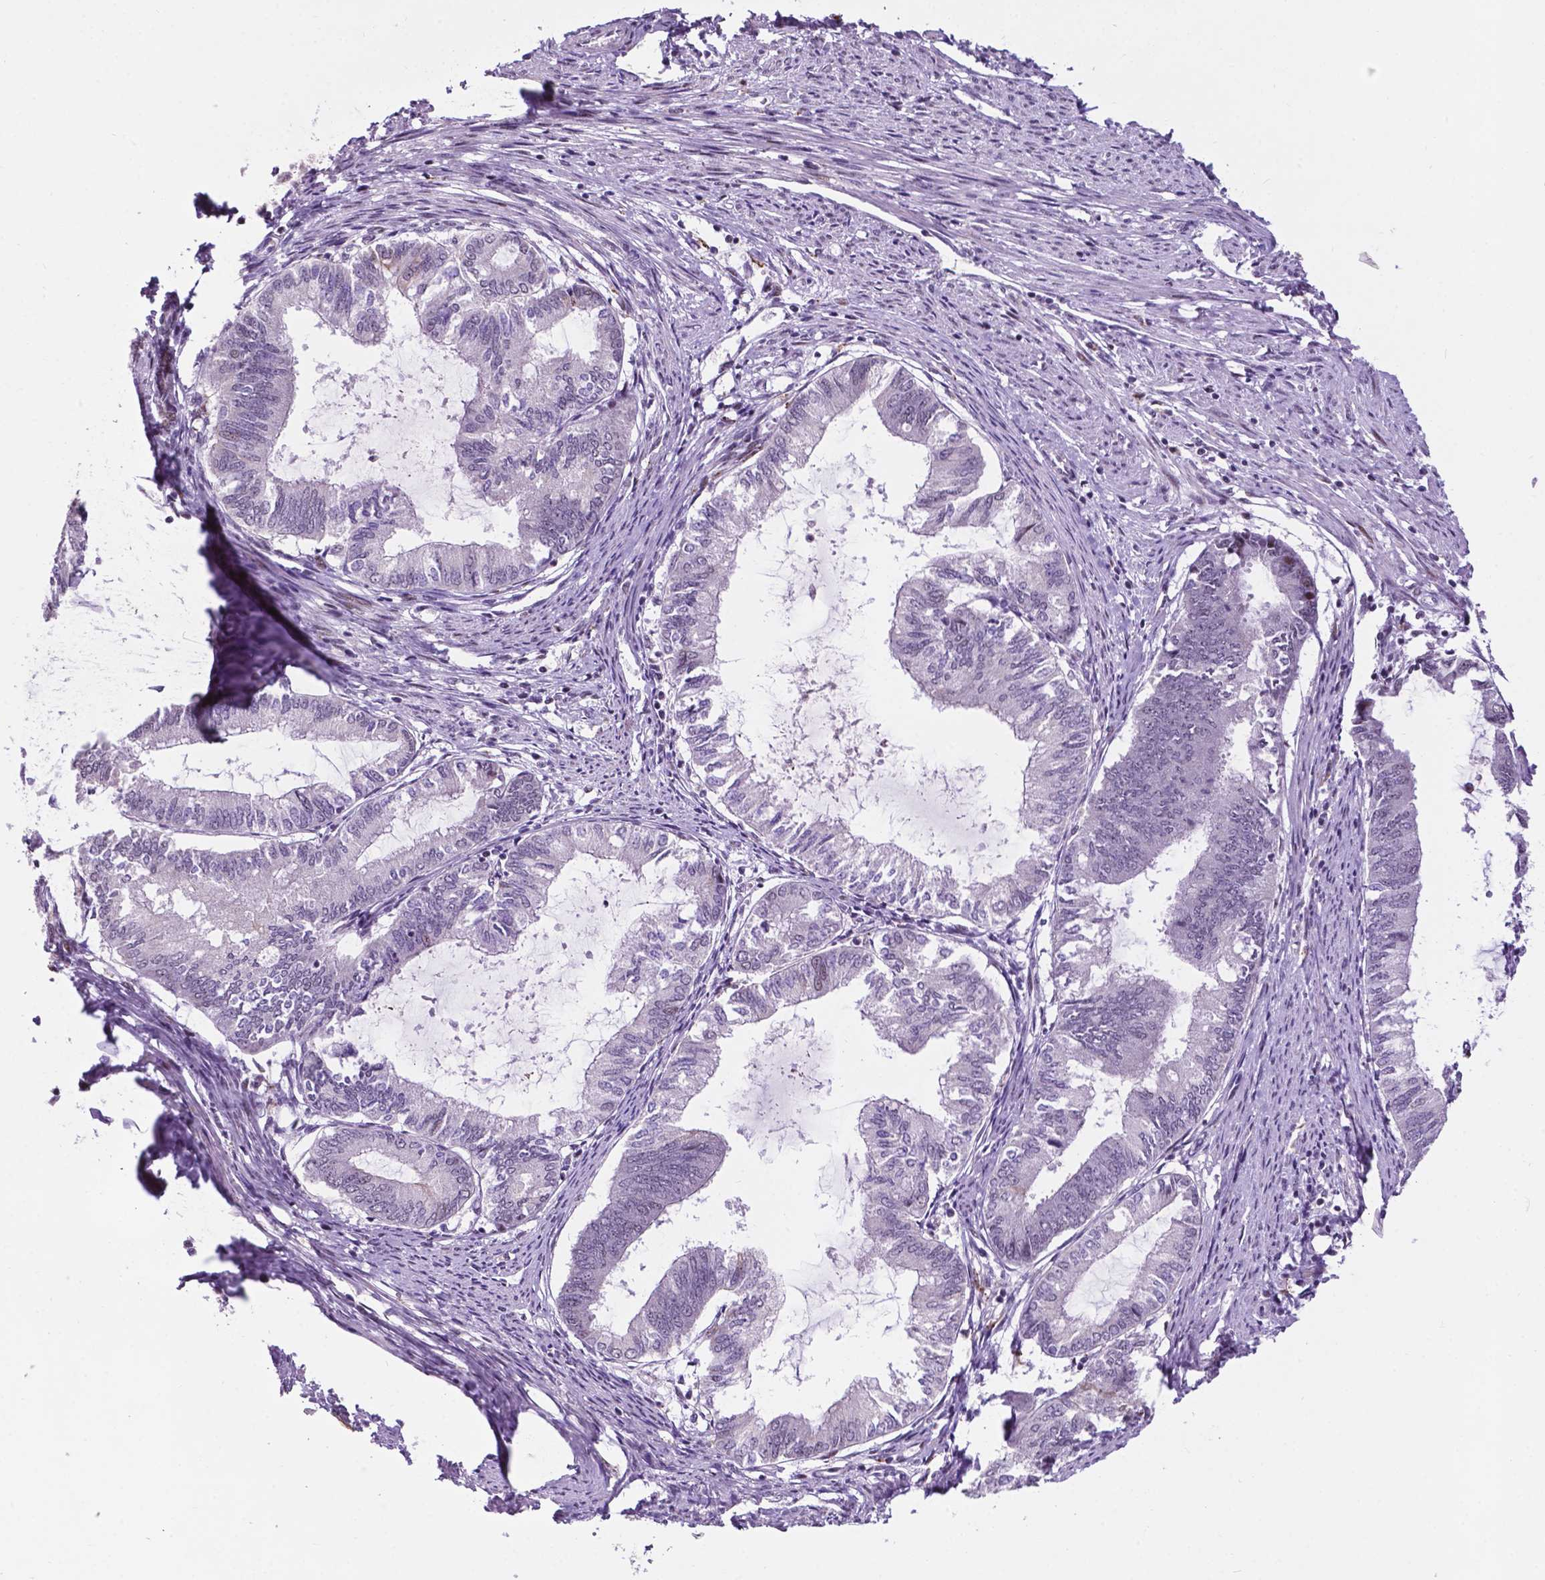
{"staining": {"intensity": "negative", "quantity": "none", "location": "none"}, "tissue": "endometrial cancer", "cell_type": "Tumor cells", "image_type": "cancer", "snomed": [{"axis": "morphology", "description": "Adenocarcinoma, NOS"}, {"axis": "topography", "description": "Endometrium"}], "caption": "IHC photomicrograph of endometrial cancer stained for a protein (brown), which exhibits no expression in tumor cells.", "gene": "SMAD3", "patient": {"sex": "female", "age": 86}}